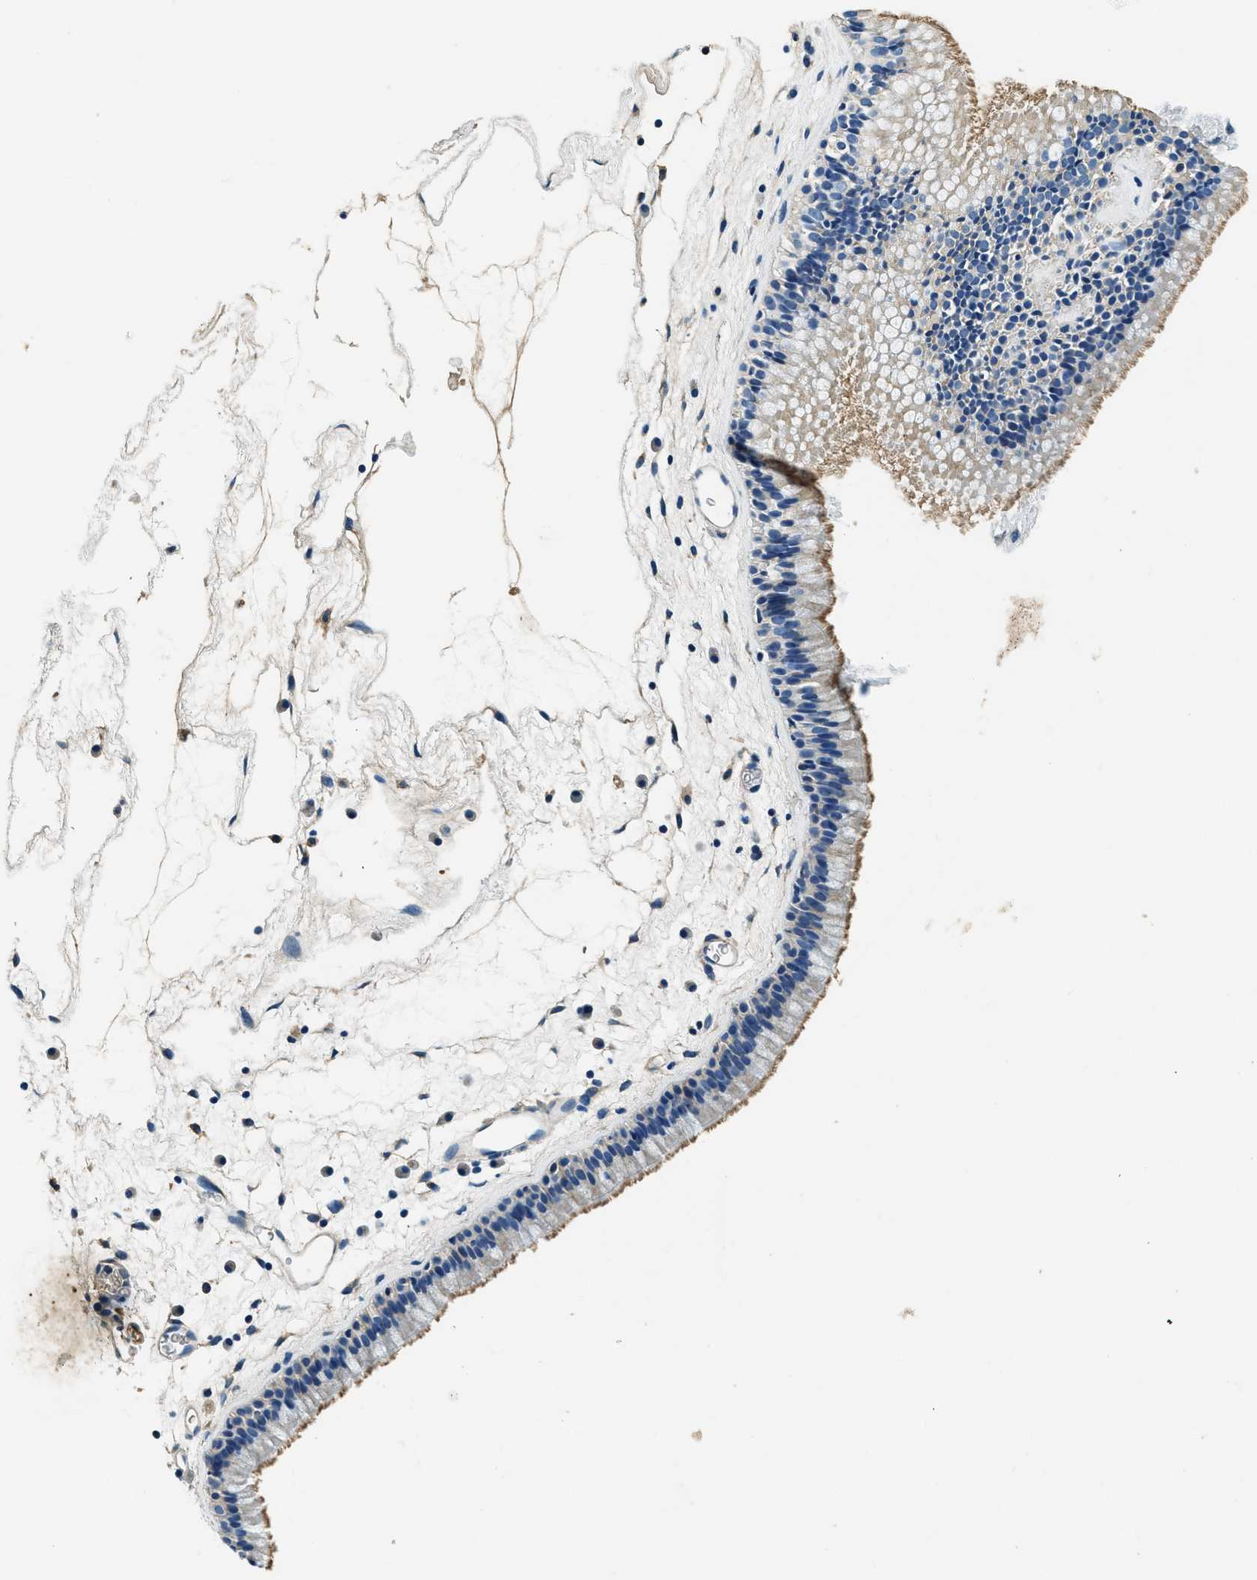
{"staining": {"intensity": "moderate", "quantity": "<25%", "location": "cytoplasmic/membranous"}, "tissue": "nasopharynx", "cell_type": "Respiratory epithelial cells", "image_type": "normal", "snomed": [{"axis": "morphology", "description": "Normal tissue, NOS"}, {"axis": "morphology", "description": "Inflammation, NOS"}, {"axis": "topography", "description": "Nasopharynx"}], "caption": "The histopathology image displays staining of normal nasopharynx, revealing moderate cytoplasmic/membranous protein expression (brown color) within respiratory epithelial cells.", "gene": "TMEM186", "patient": {"sex": "male", "age": 48}}